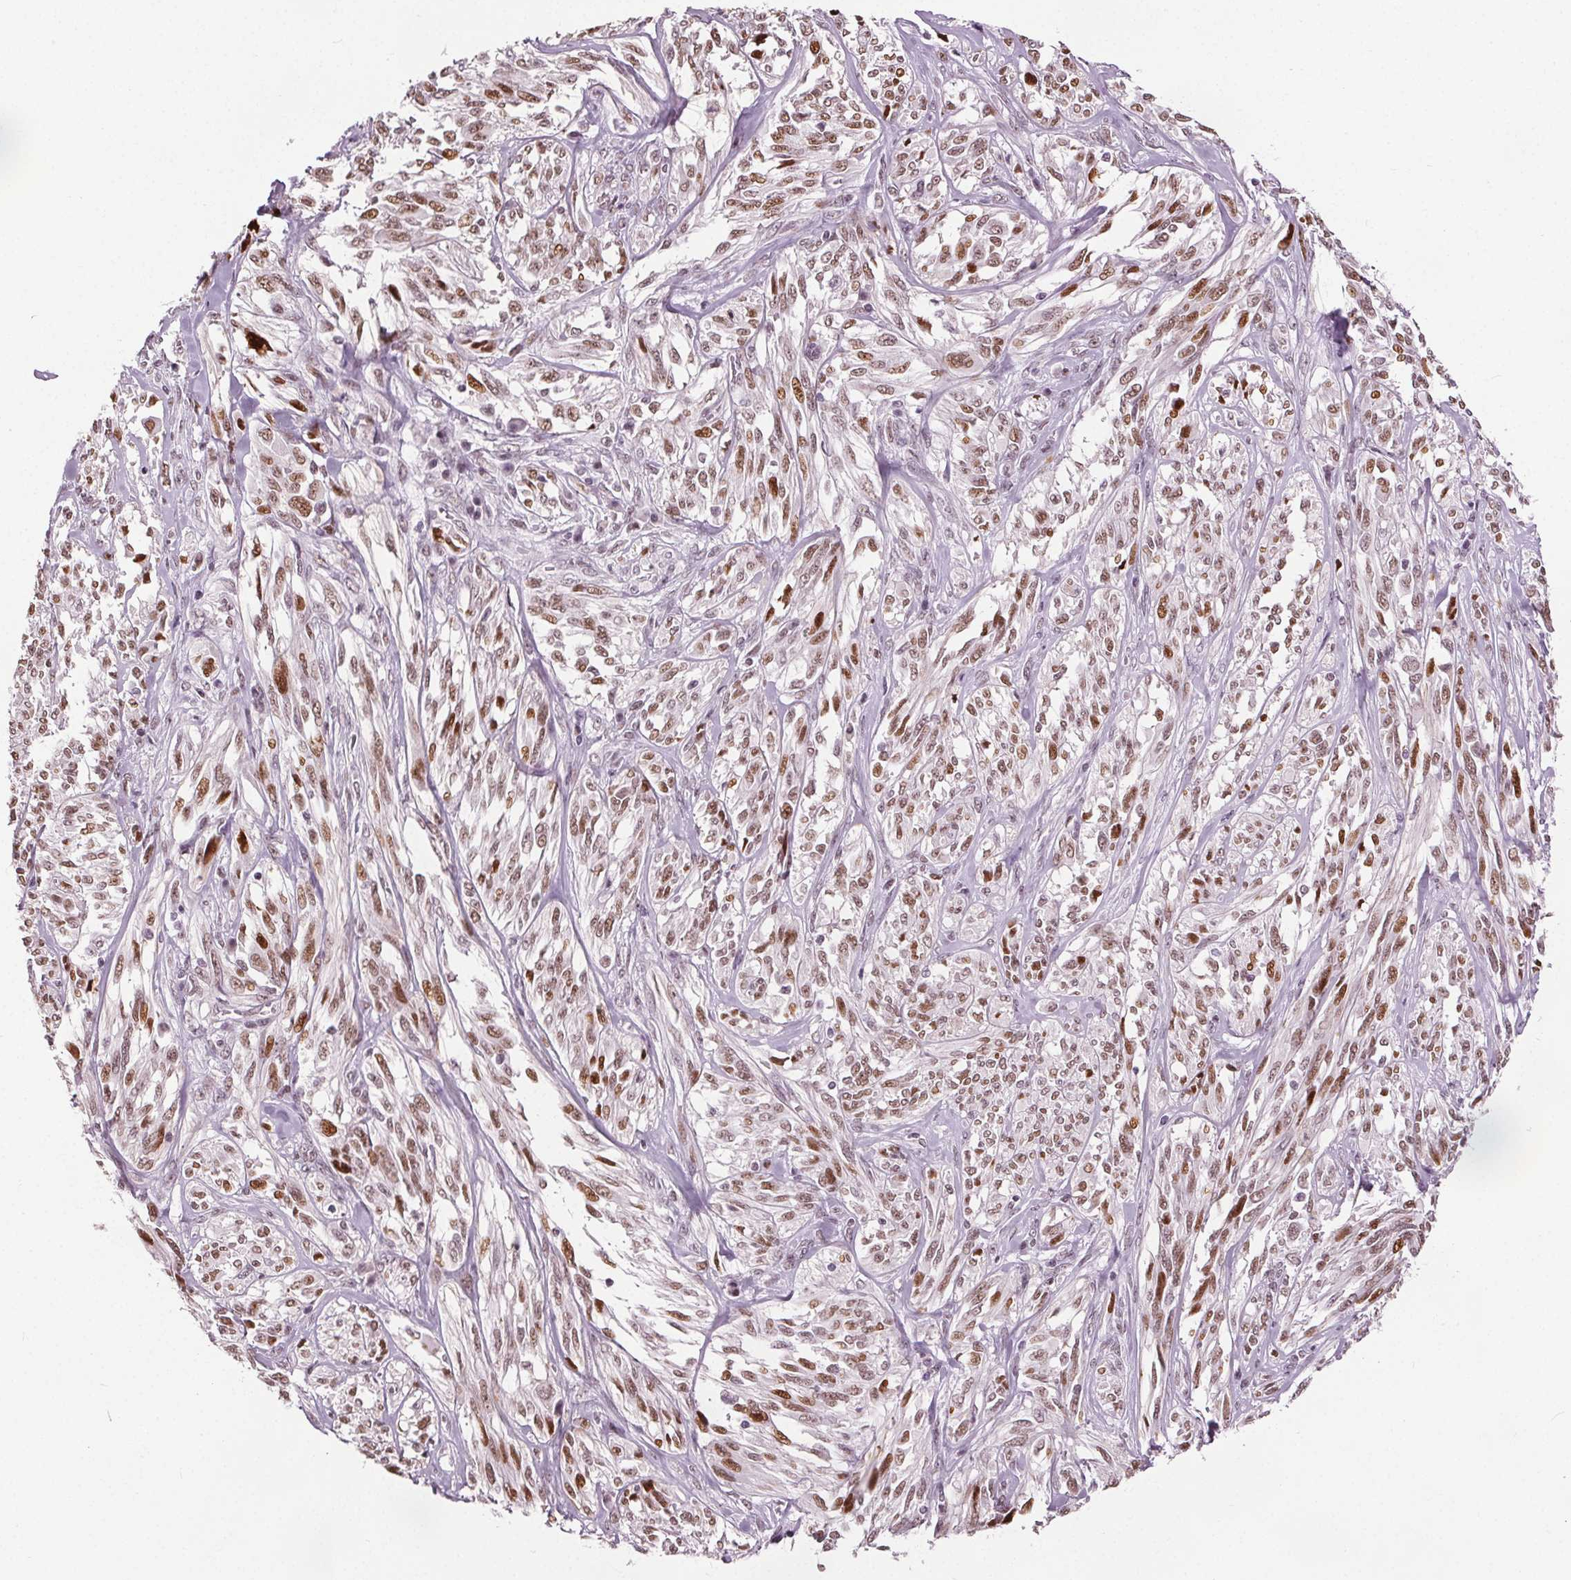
{"staining": {"intensity": "moderate", "quantity": ">75%", "location": "nuclear"}, "tissue": "melanoma", "cell_type": "Tumor cells", "image_type": "cancer", "snomed": [{"axis": "morphology", "description": "Malignant melanoma, NOS"}, {"axis": "topography", "description": "Skin"}], "caption": "DAB (3,3'-diaminobenzidine) immunohistochemical staining of melanoma demonstrates moderate nuclear protein expression in approximately >75% of tumor cells. (DAB IHC with brightfield microscopy, high magnification).", "gene": "IWS1", "patient": {"sex": "female", "age": 91}}